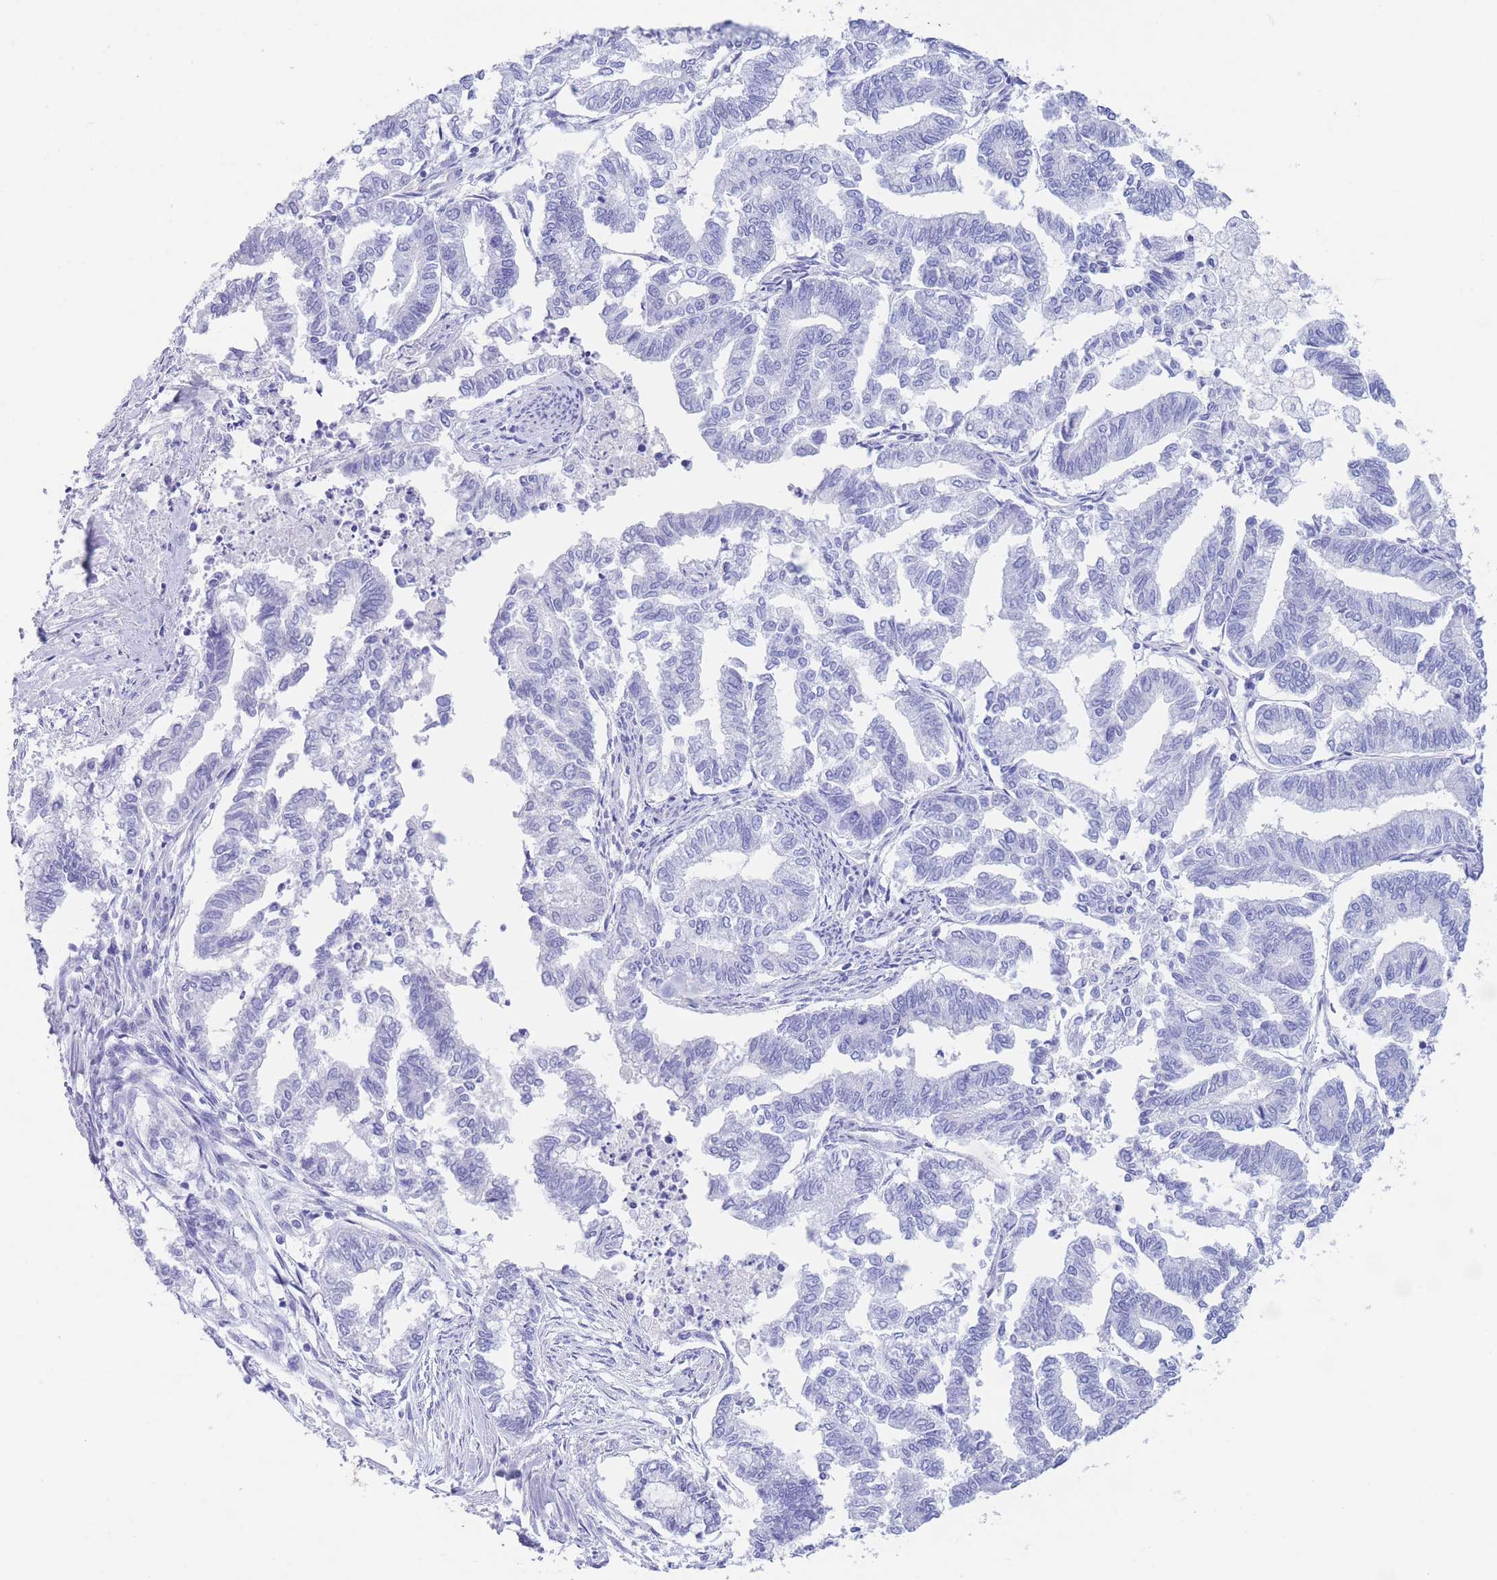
{"staining": {"intensity": "negative", "quantity": "none", "location": "none"}, "tissue": "endometrial cancer", "cell_type": "Tumor cells", "image_type": "cancer", "snomed": [{"axis": "morphology", "description": "Adenocarcinoma, NOS"}, {"axis": "topography", "description": "Endometrium"}], "caption": "Immunohistochemical staining of endometrial cancer displays no significant positivity in tumor cells. (DAB (3,3'-diaminobenzidine) immunohistochemistry (IHC) visualized using brightfield microscopy, high magnification).", "gene": "SLCO1B3", "patient": {"sex": "female", "age": 79}}